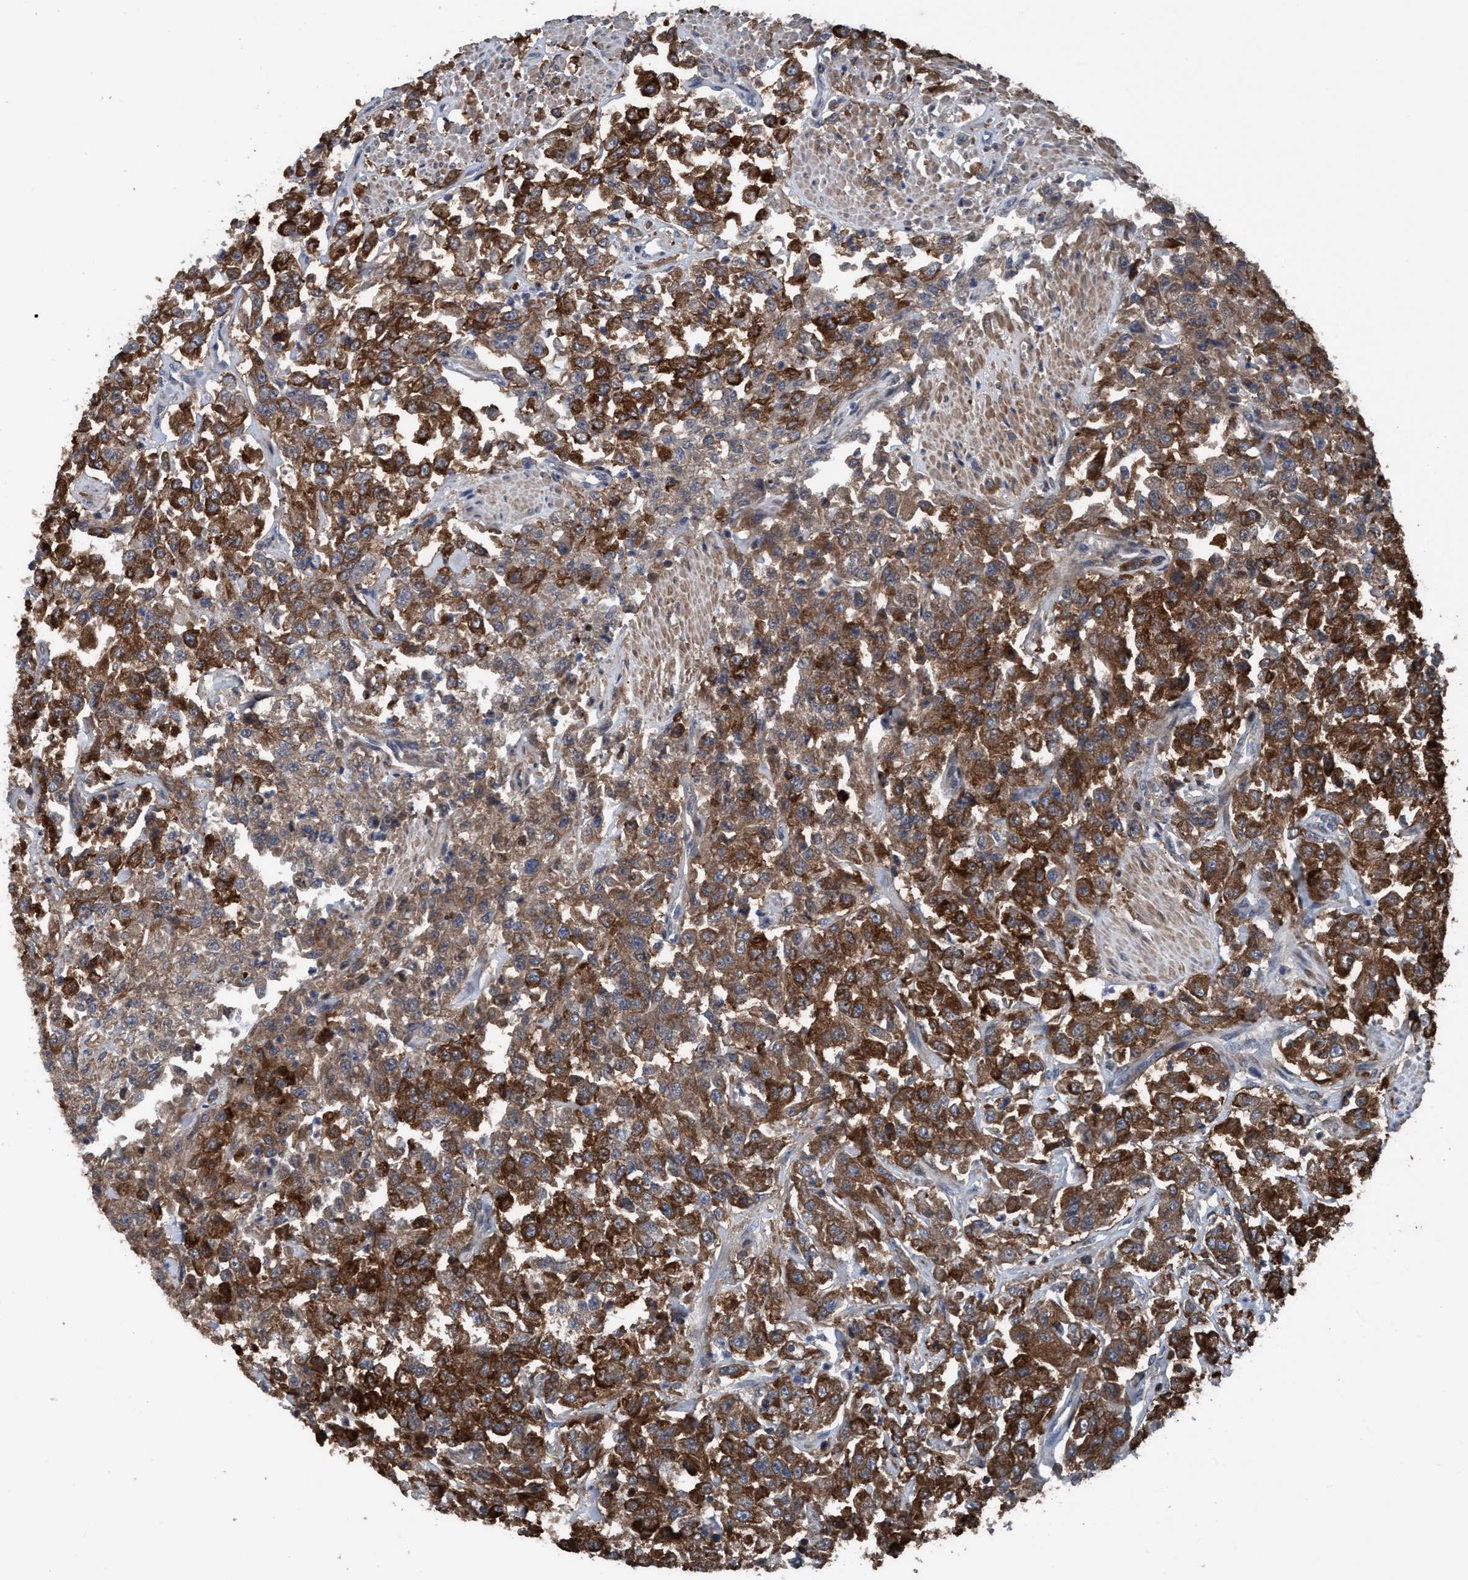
{"staining": {"intensity": "strong", "quantity": ">75%", "location": "cytoplasmic/membranous"}, "tissue": "urothelial cancer", "cell_type": "Tumor cells", "image_type": "cancer", "snomed": [{"axis": "morphology", "description": "Urothelial carcinoma, High grade"}, {"axis": "topography", "description": "Urinary bladder"}], "caption": "This is an image of IHC staining of urothelial cancer, which shows strong staining in the cytoplasmic/membranous of tumor cells.", "gene": "NMT1", "patient": {"sex": "male", "age": 46}}